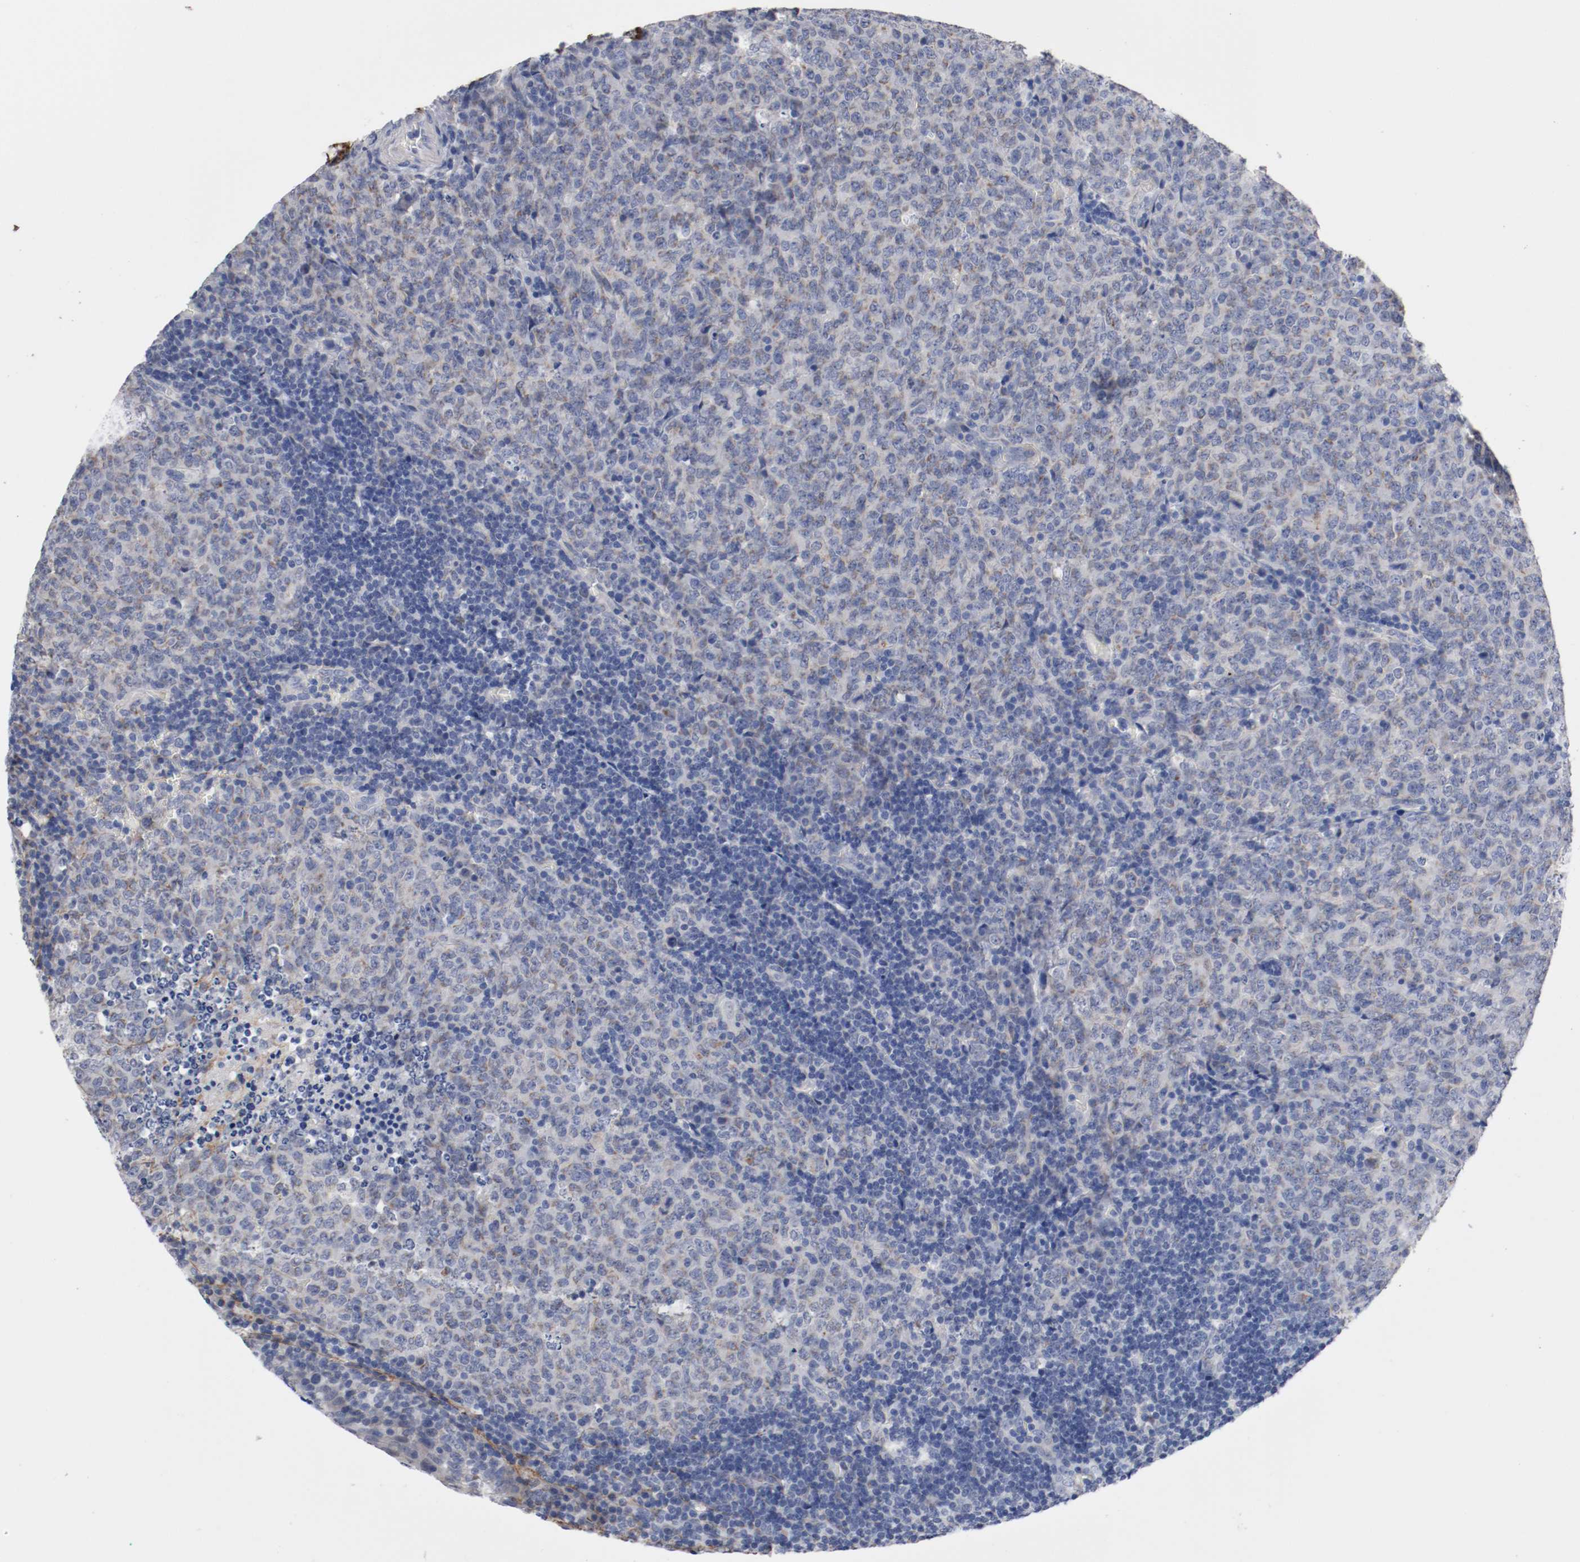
{"staining": {"intensity": "moderate", "quantity": "<25%", "location": "cytoplasmic/membranous"}, "tissue": "lymphoma", "cell_type": "Tumor cells", "image_type": "cancer", "snomed": [{"axis": "morphology", "description": "Malignant lymphoma, non-Hodgkin's type, High grade"}, {"axis": "topography", "description": "Tonsil"}], "caption": "Protein staining displays moderate cytoplasmic/membranous expression in approximately <25% of tumor cells in lymphoma. Nuclei are stained in blue.", "gene": "TNC", "patient": {"sex": "female", "age": 36}}